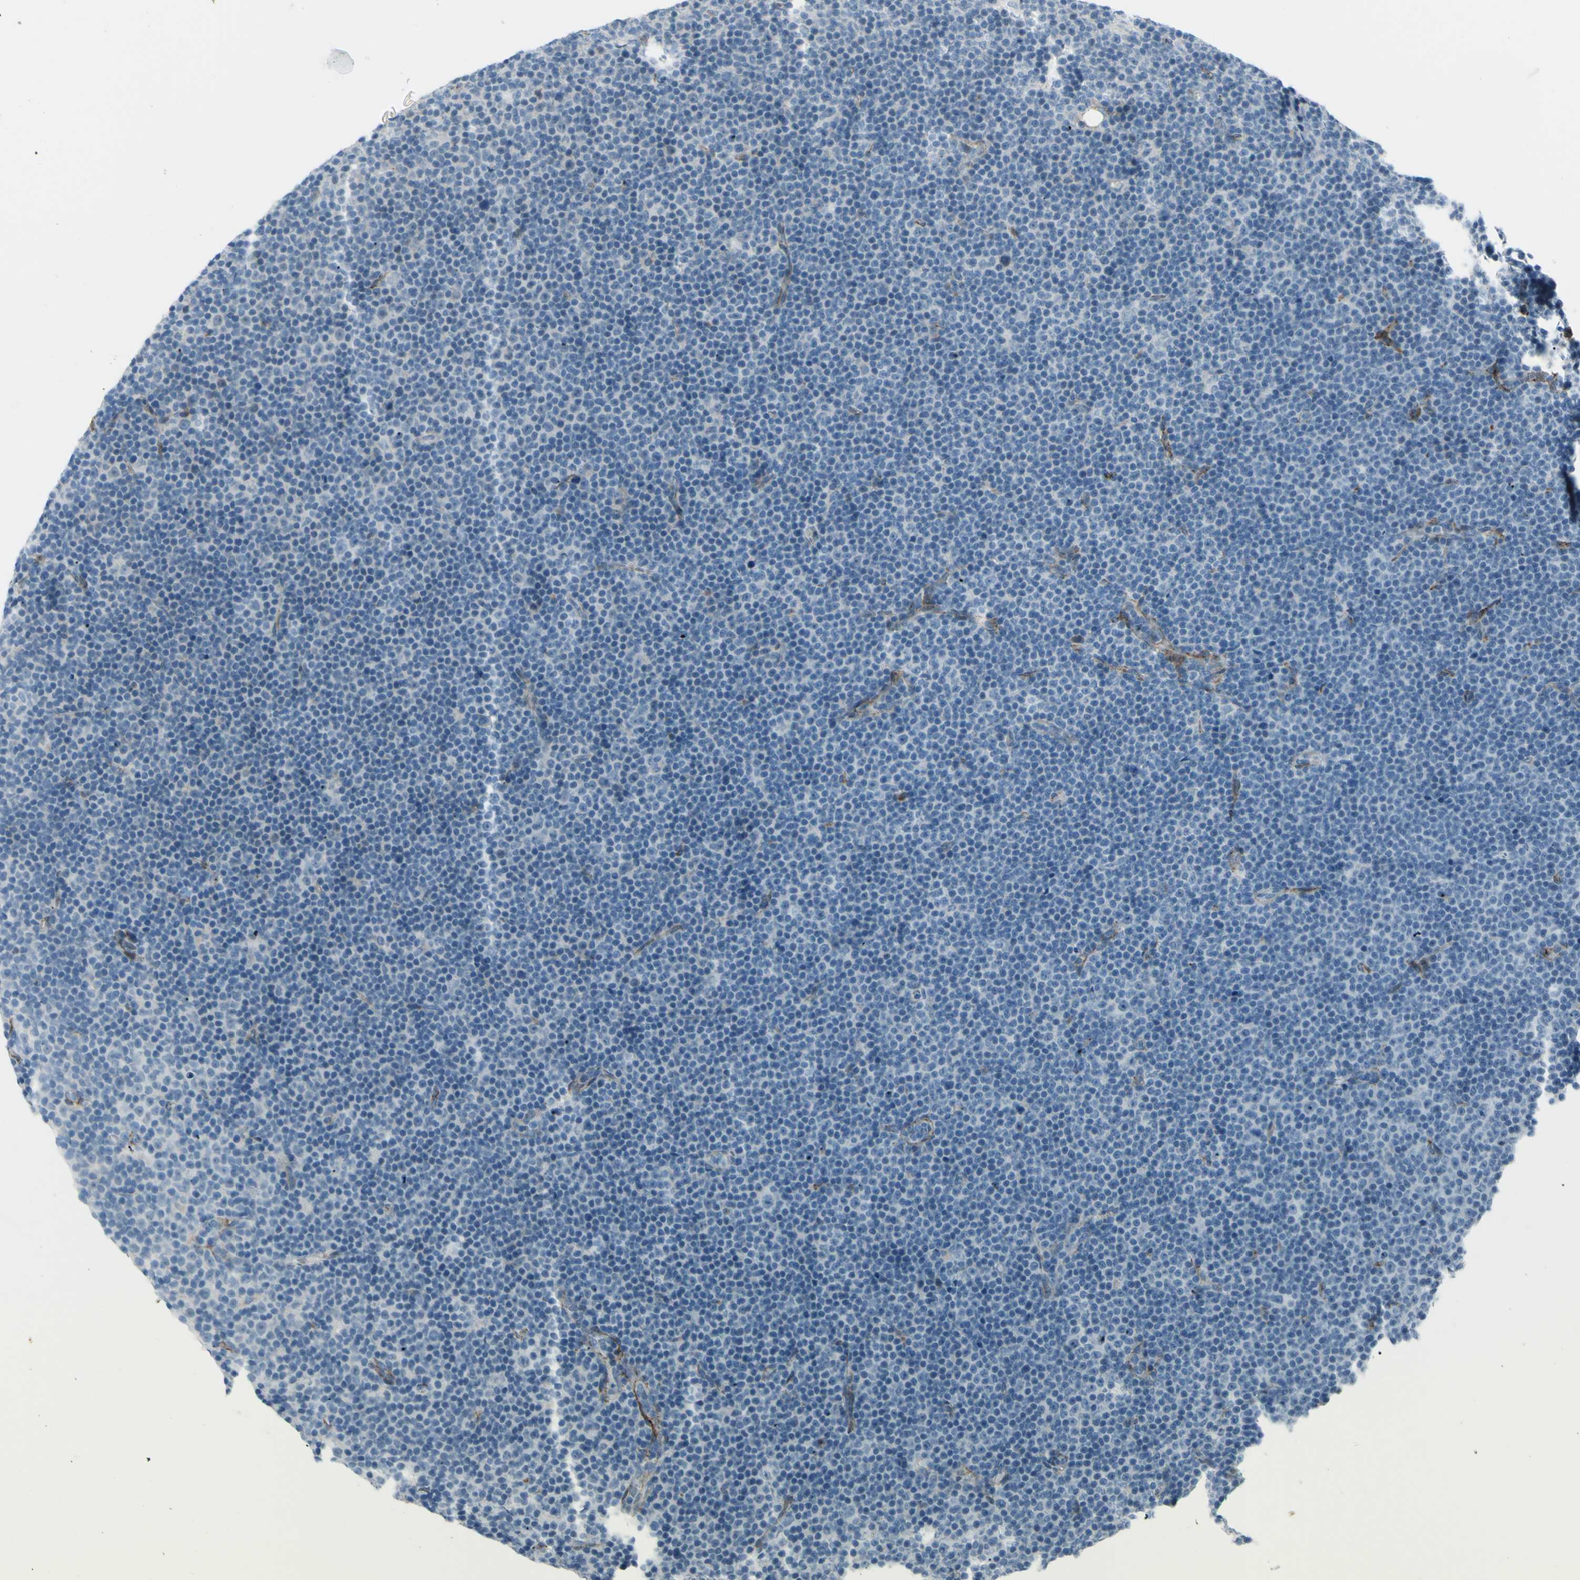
{"staining": {"intensity": "negative", "quantity": "none", "location": "none"}, "tissue": "lymphoma", "cell_type": "Tumor cells", "image_type": "cancer", "snomed": [{"axis": "morphology", "description": "Malignant lymphoma, non-Hodgkin's type, Low grade"}, {"axis": "topography", "description": "Lymph node"}], "caption": "A high-resolution photomicrograph shows immunohistochemistry staining of low-grade malignant lymphoma, non-Hodgkin's type, which shows no significant positivity in tumor cells.", "gene": "GPR34", "patient": {"sex": "female", "age": 67}}